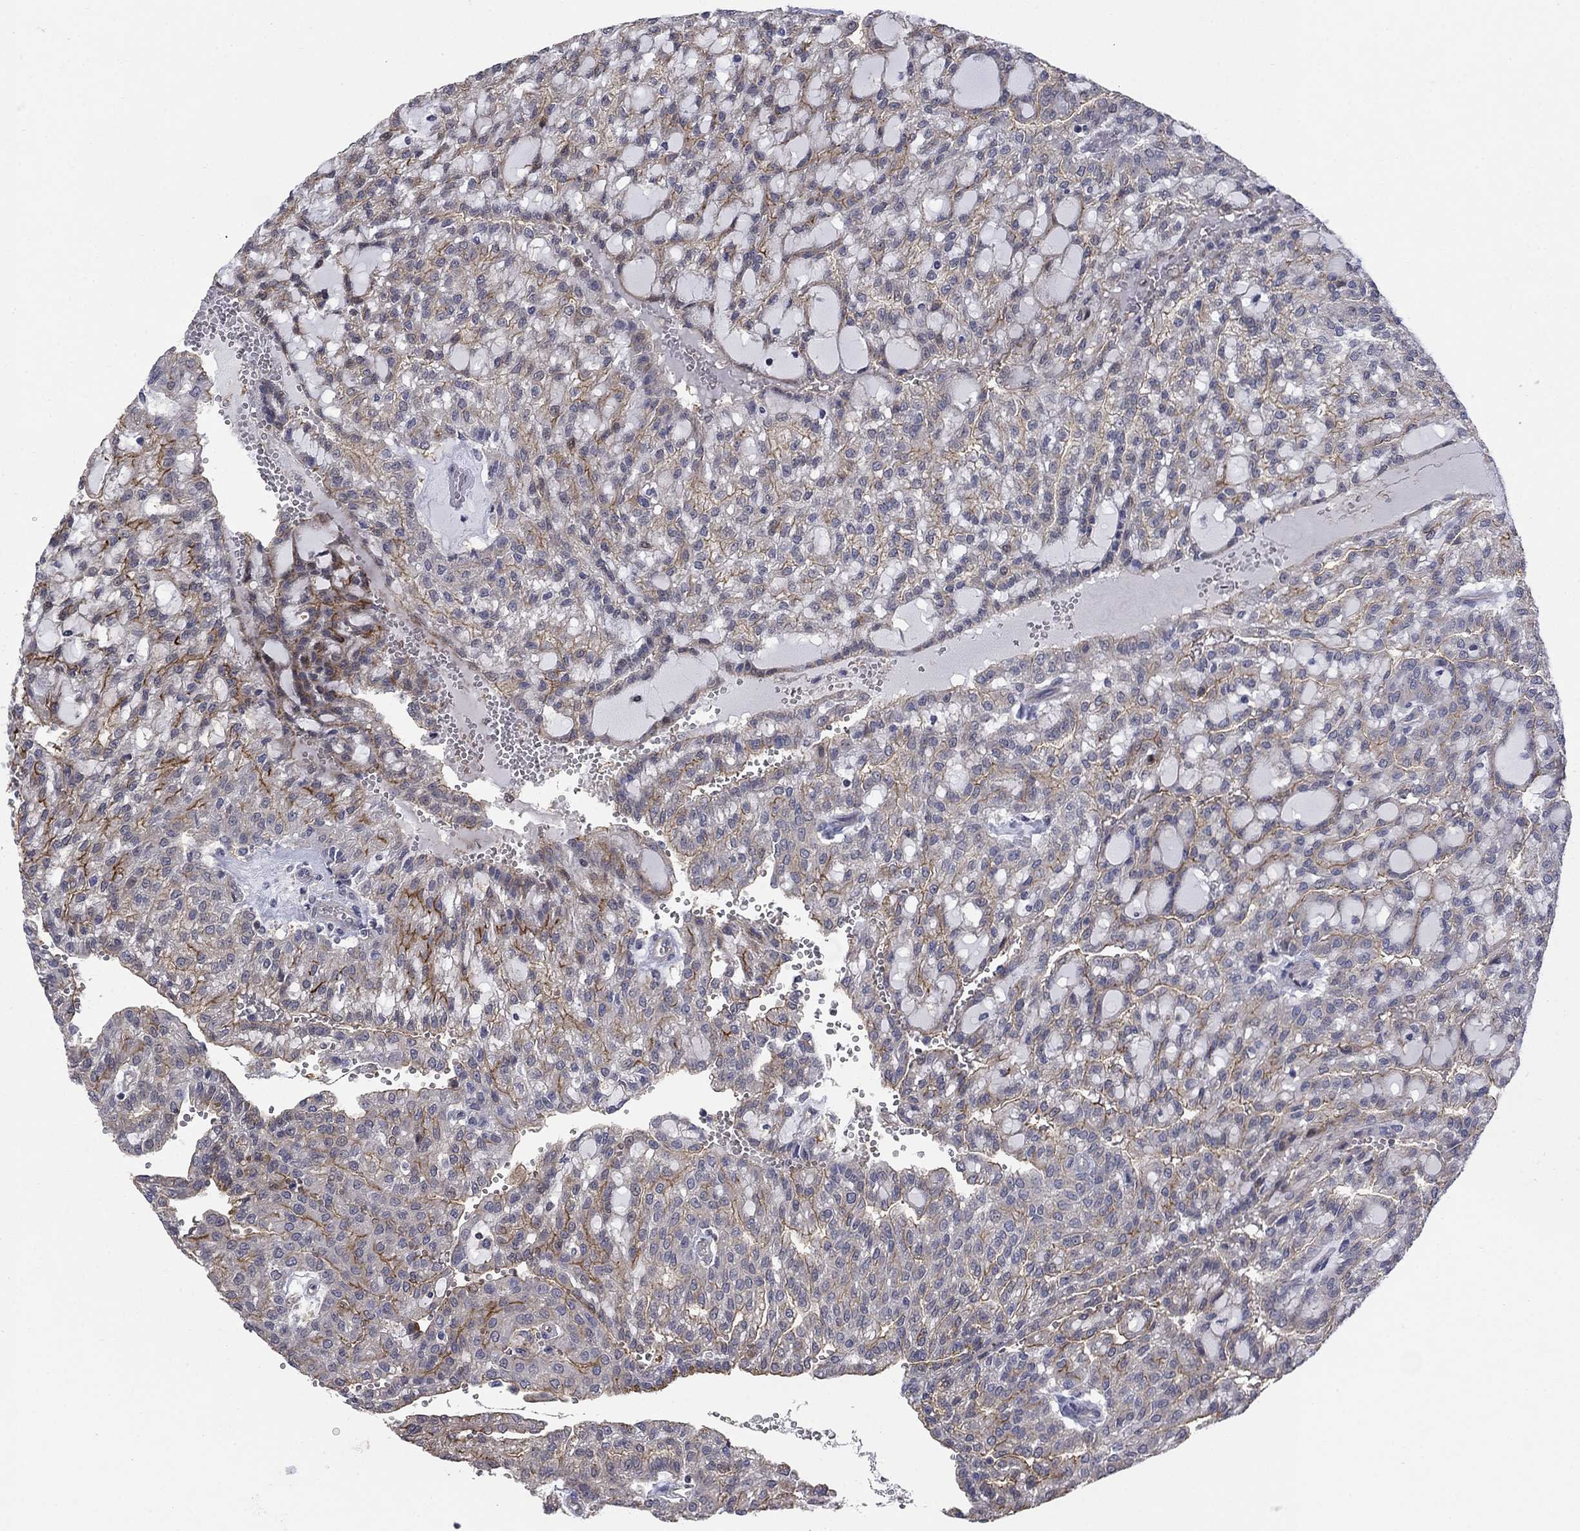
{"staining": {"intensity": "weak", "quantity": "<25%", "location": "cytoplasmic/membranous"}, "tissue": "renal cancer", "cell_type": "Tumor cells", "image_type": "cancer", "snomed": [{"axis": "morphology", "description": "Adenocarcinoma, NOS"}, {"axis": "topography", "description": "Kidney"}], "caption": "There is no significant staining in tumor cells of adenocarcinoma (renal).", "gene": "PDZD2", "patient": {"sex": "male", "age": 63}}